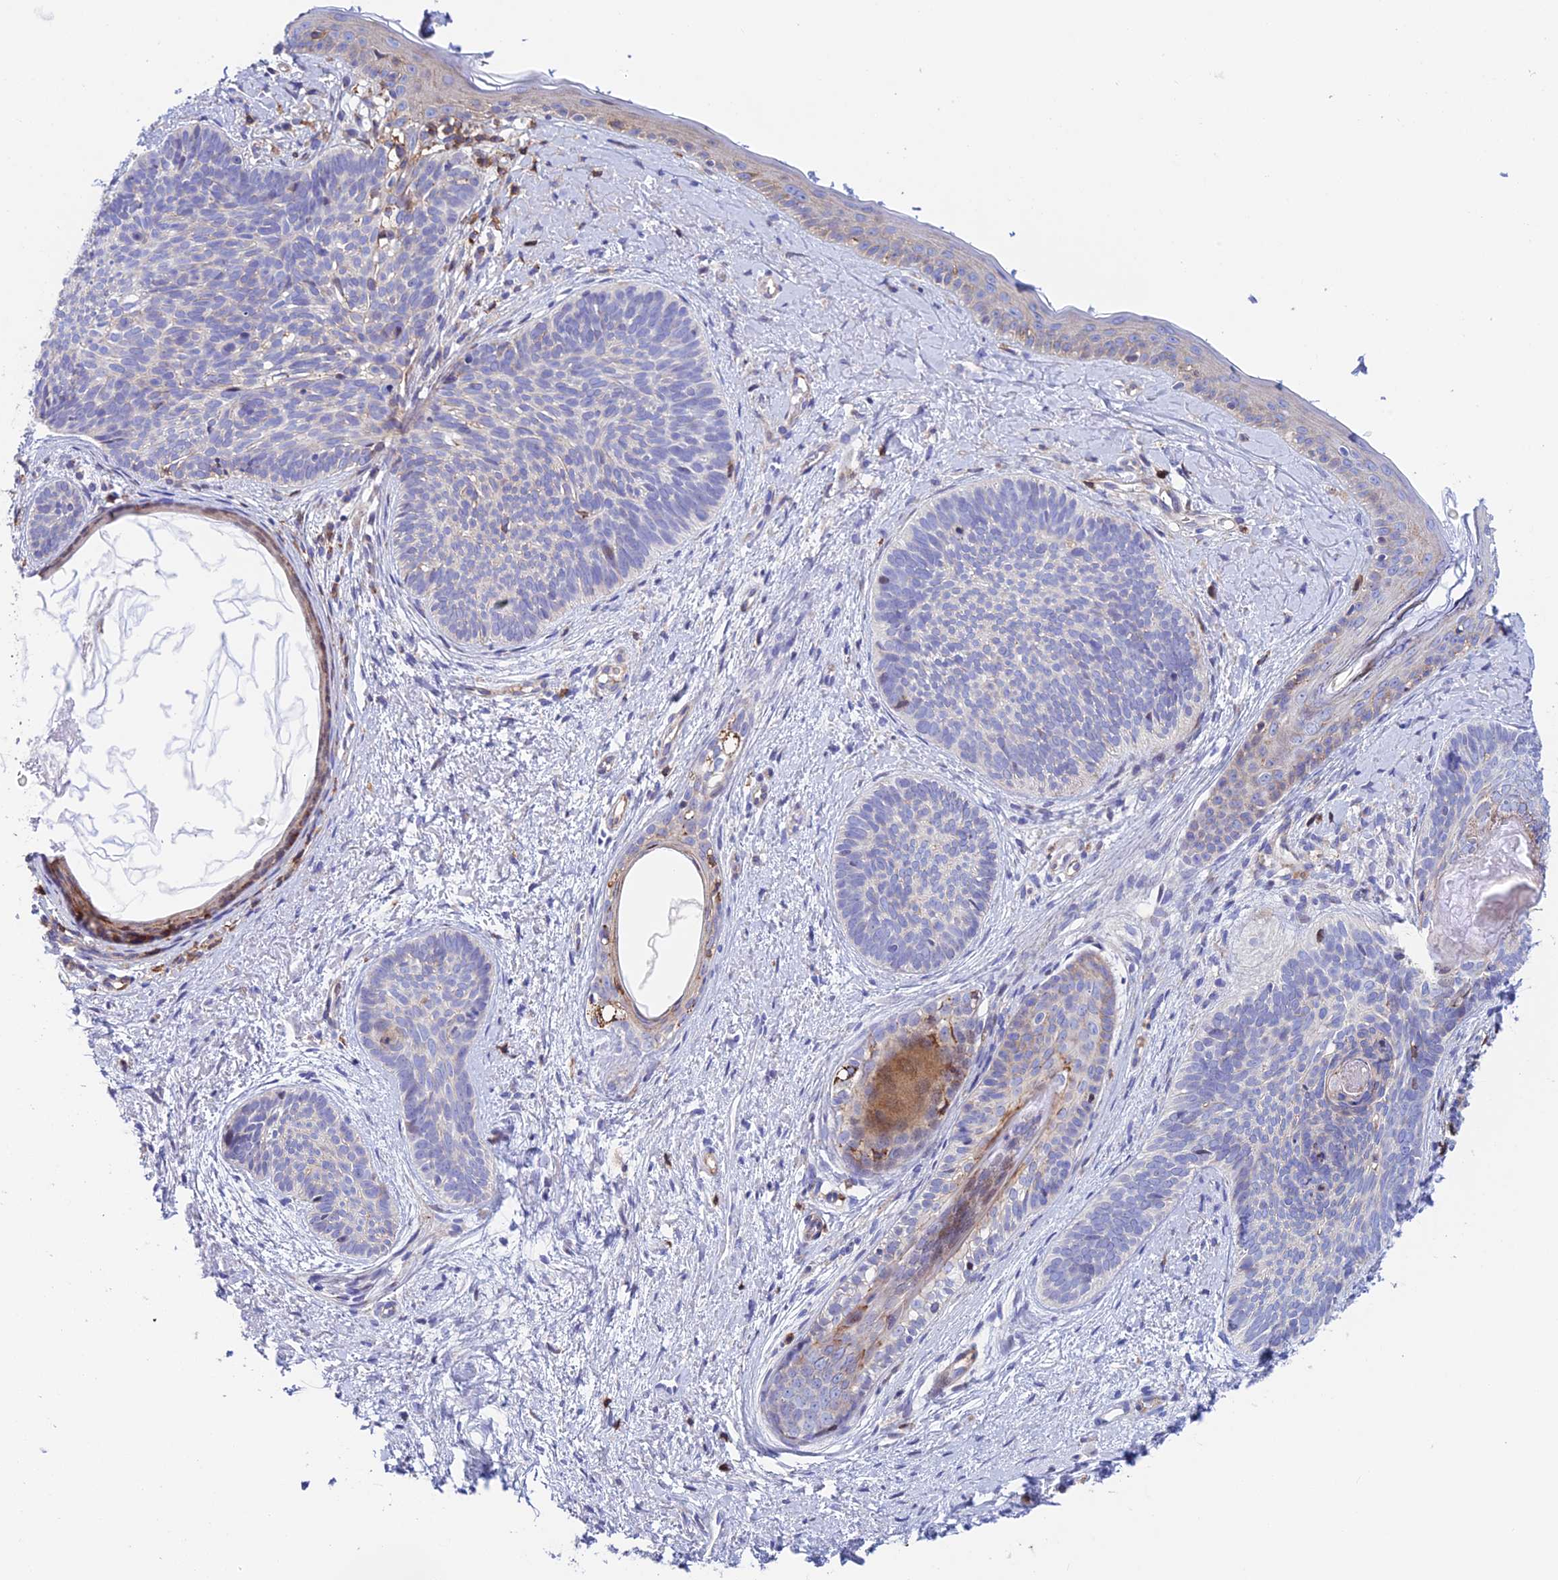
{"staining": {"intensity": "negative", "quantity": "none", "location": "none"}, "tissue": "skin cancer", "cell_type": "Tumor cells", "image_type": "cancer", "snomed": [{"axis": "morphology", "description": "Basal cell carcinoma"}, {"axis": "topography", "description": "Skin"}], "caption": "Immunohistochemical staining of skin cancer (basal cell carcinoma) displays no significant positivity in tumor cells.", "gene": "PRIM1", "patient": {"sex": "female", "age": 81}}